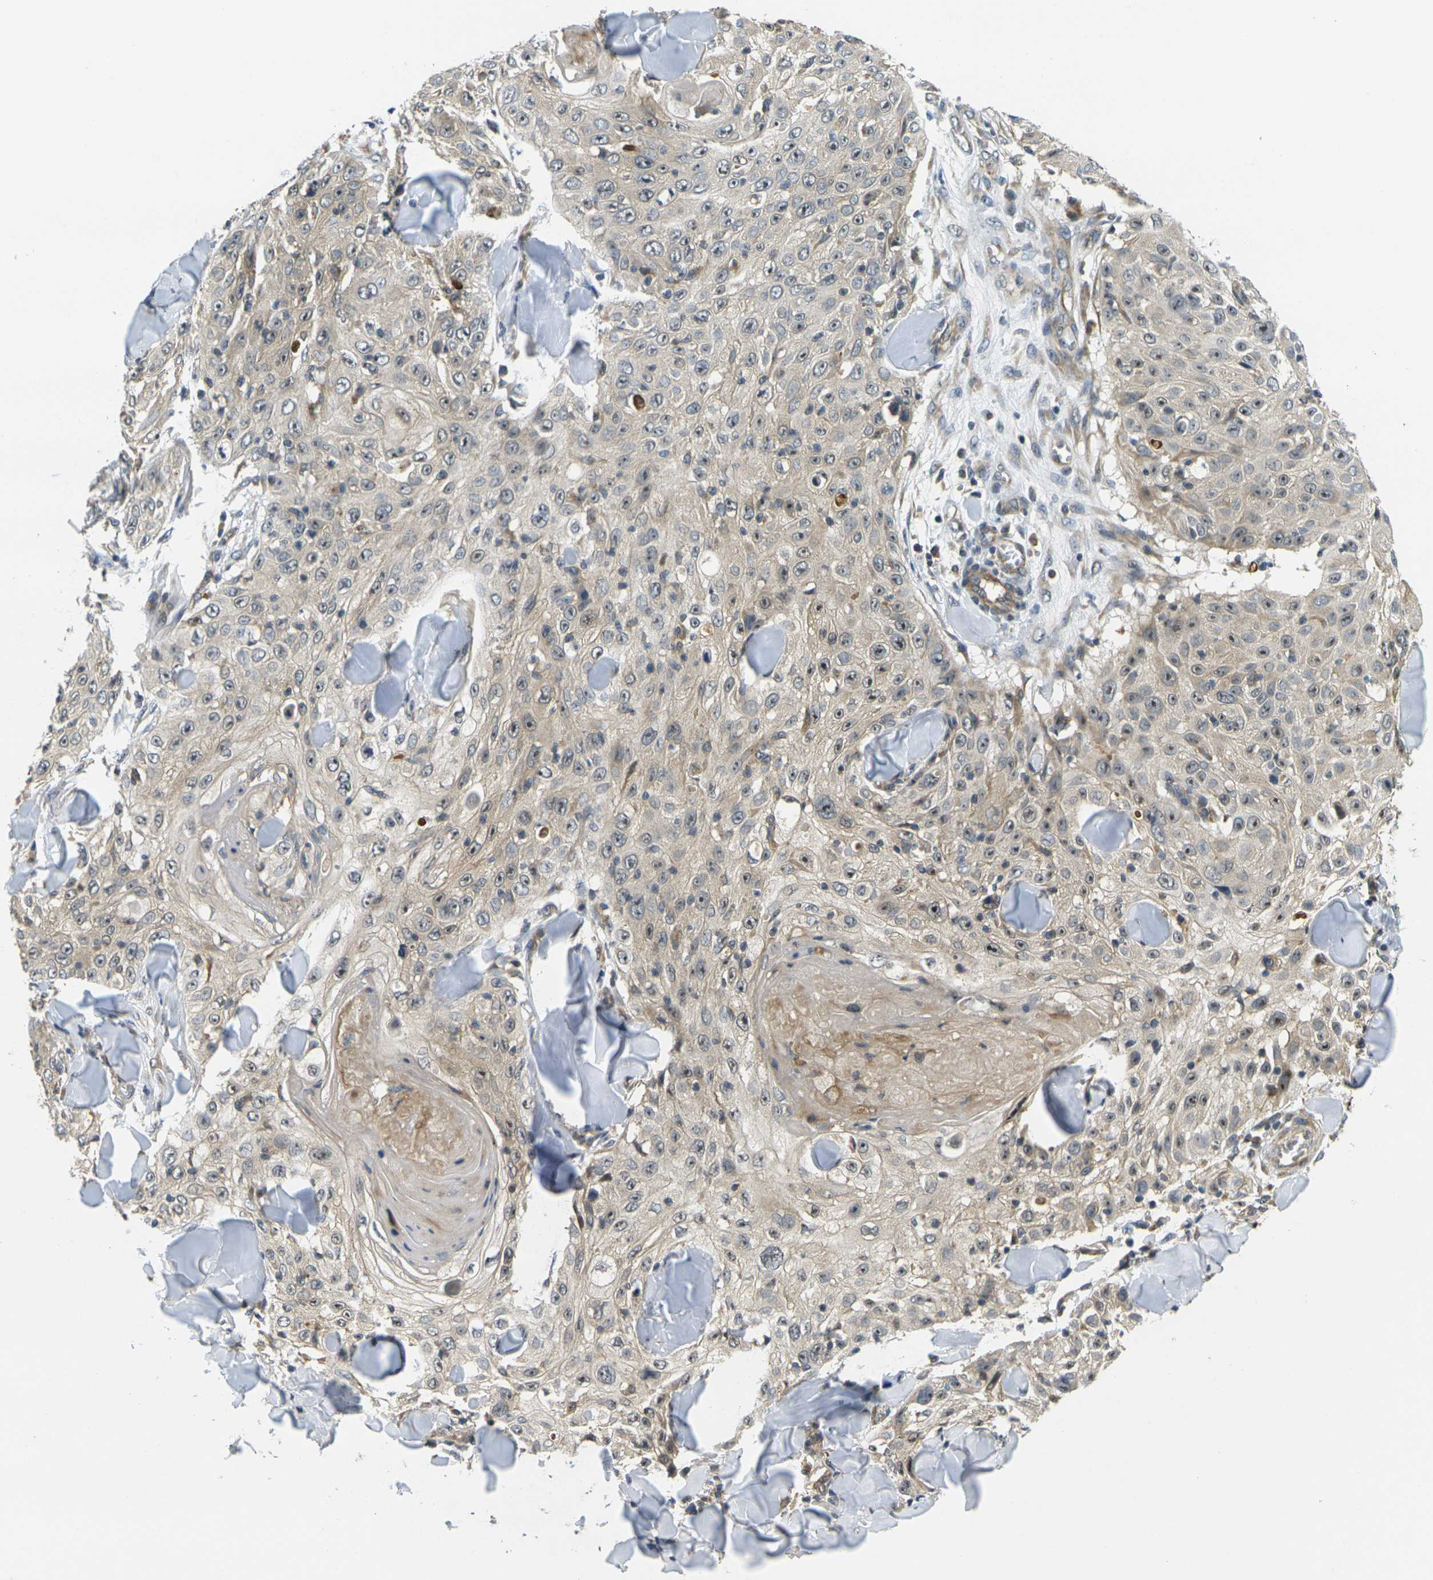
{"staining": {"intensity": "weak", "quantity": ">75%", "location": "cytoplasmic/membranous"}, "tissue": "skin cancer", "cell_type": "Tumor cells", "image_type": "cancer", "snomed": [{"axis": "morphology", "description": "Squamous cell carcinoma, NOS"}, {"axis": "topography", "description": "Skin"}], "caption": "Skin squamous cell carcinoma tissue demonstrates weak cytoplasmic/membranous expression in approximately >75% of tumor cells, visualized by immunohistochemistry.", "gene": "MINAR2", "patient": {"sex": "male", "age": 86}}